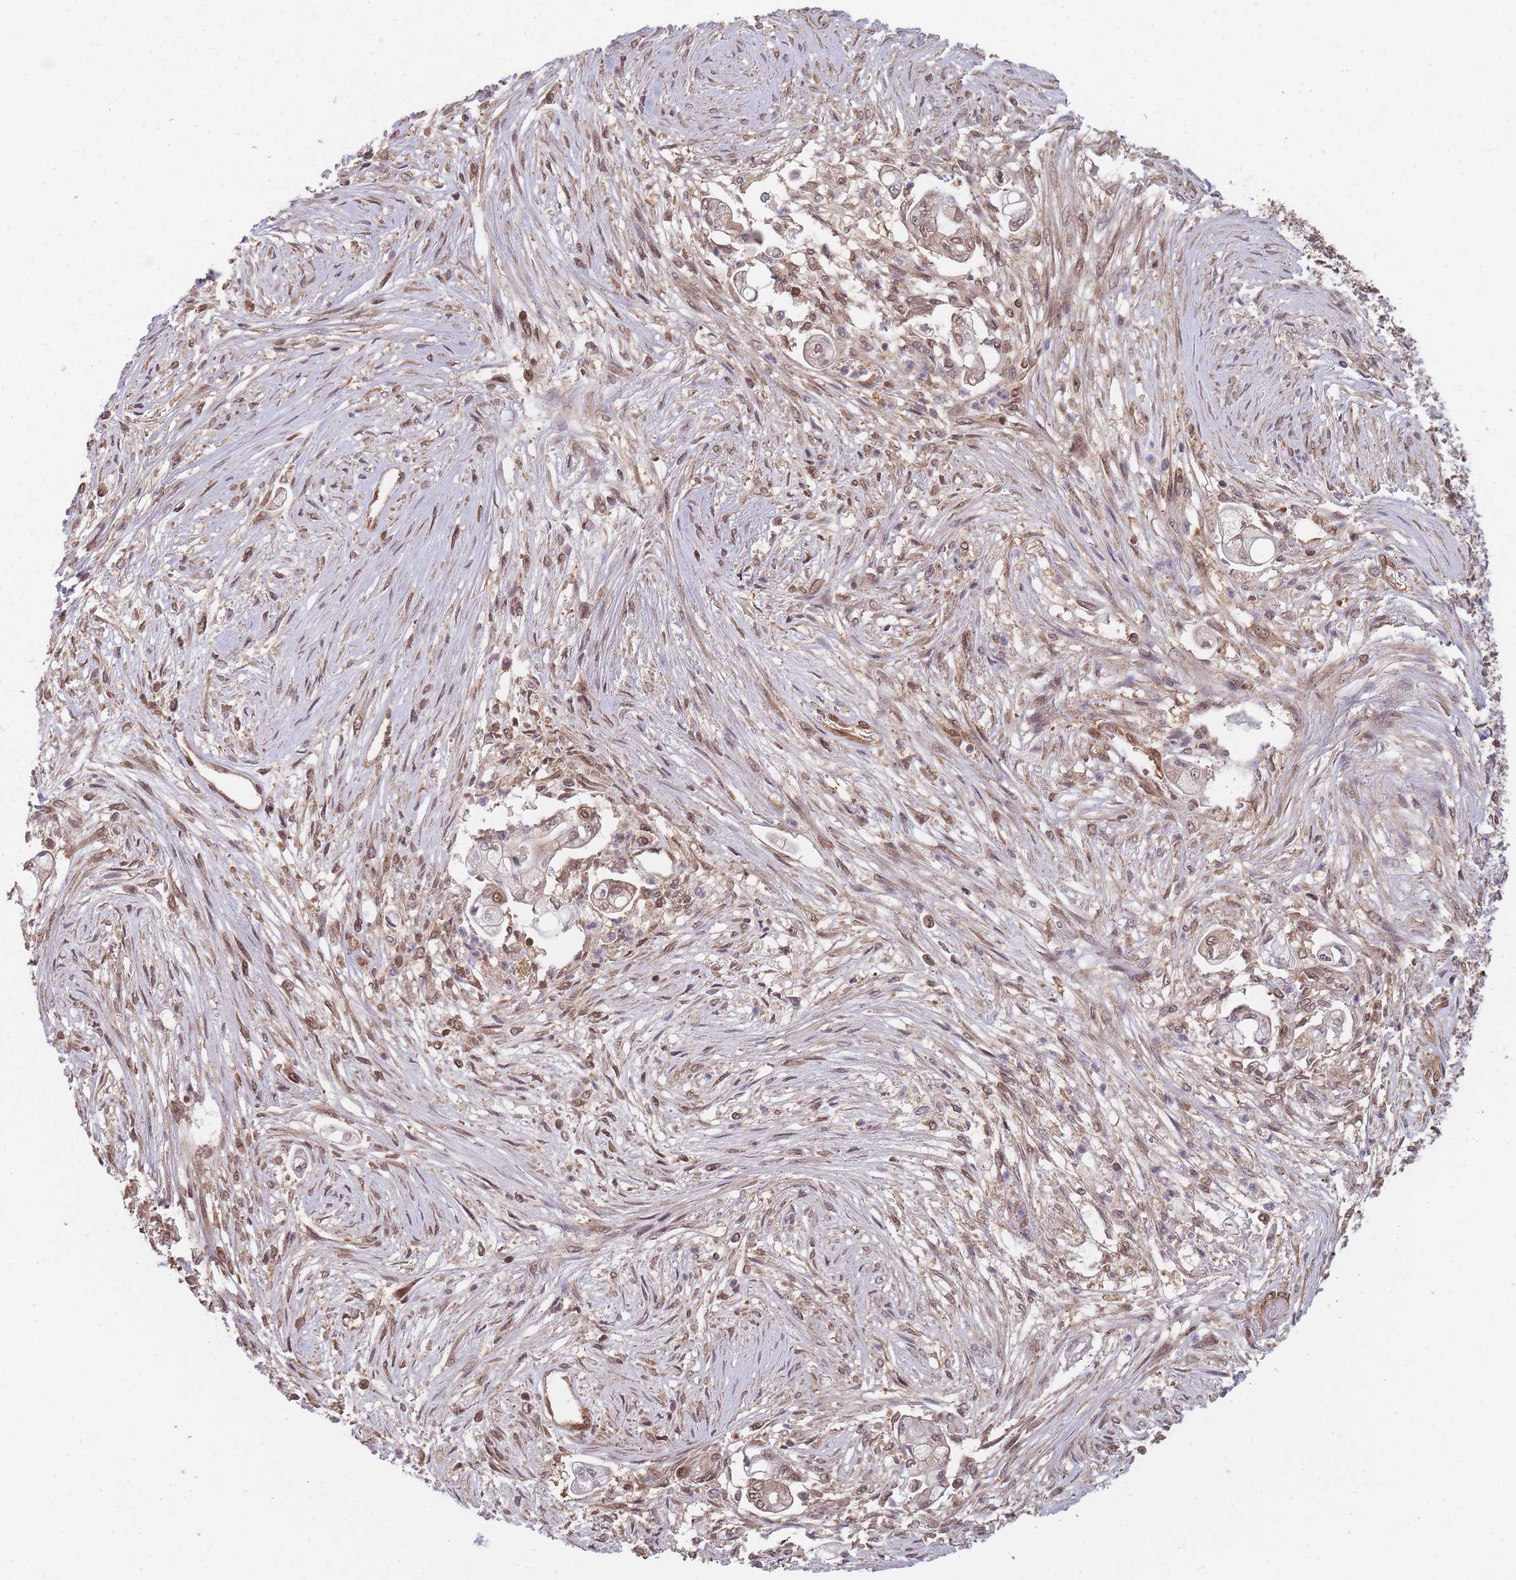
{"staining": {"intensity": "moderate", "quantity": ">75%", "location": "cytoplasmic/membranous,nuclear"}, "tissue": "pancreatic cancer", "cell_type": "Tumor cells", "image_type": "cancer", "snomed": [{"axis": "morphology", "description": "Adenocarcinoma, NOS"}, {"axis": "topography", "description": "Pancreas"}], "caption": "DAB immunohistochemical staining of pancreatic adenocarcinoma reveals moderate cytoplasmic/membranous and nuclear protein positivity in approximately >75% of tumor cells.", "gene": "PPP6R3", "patient": {"sex": "female", "age": 69}}